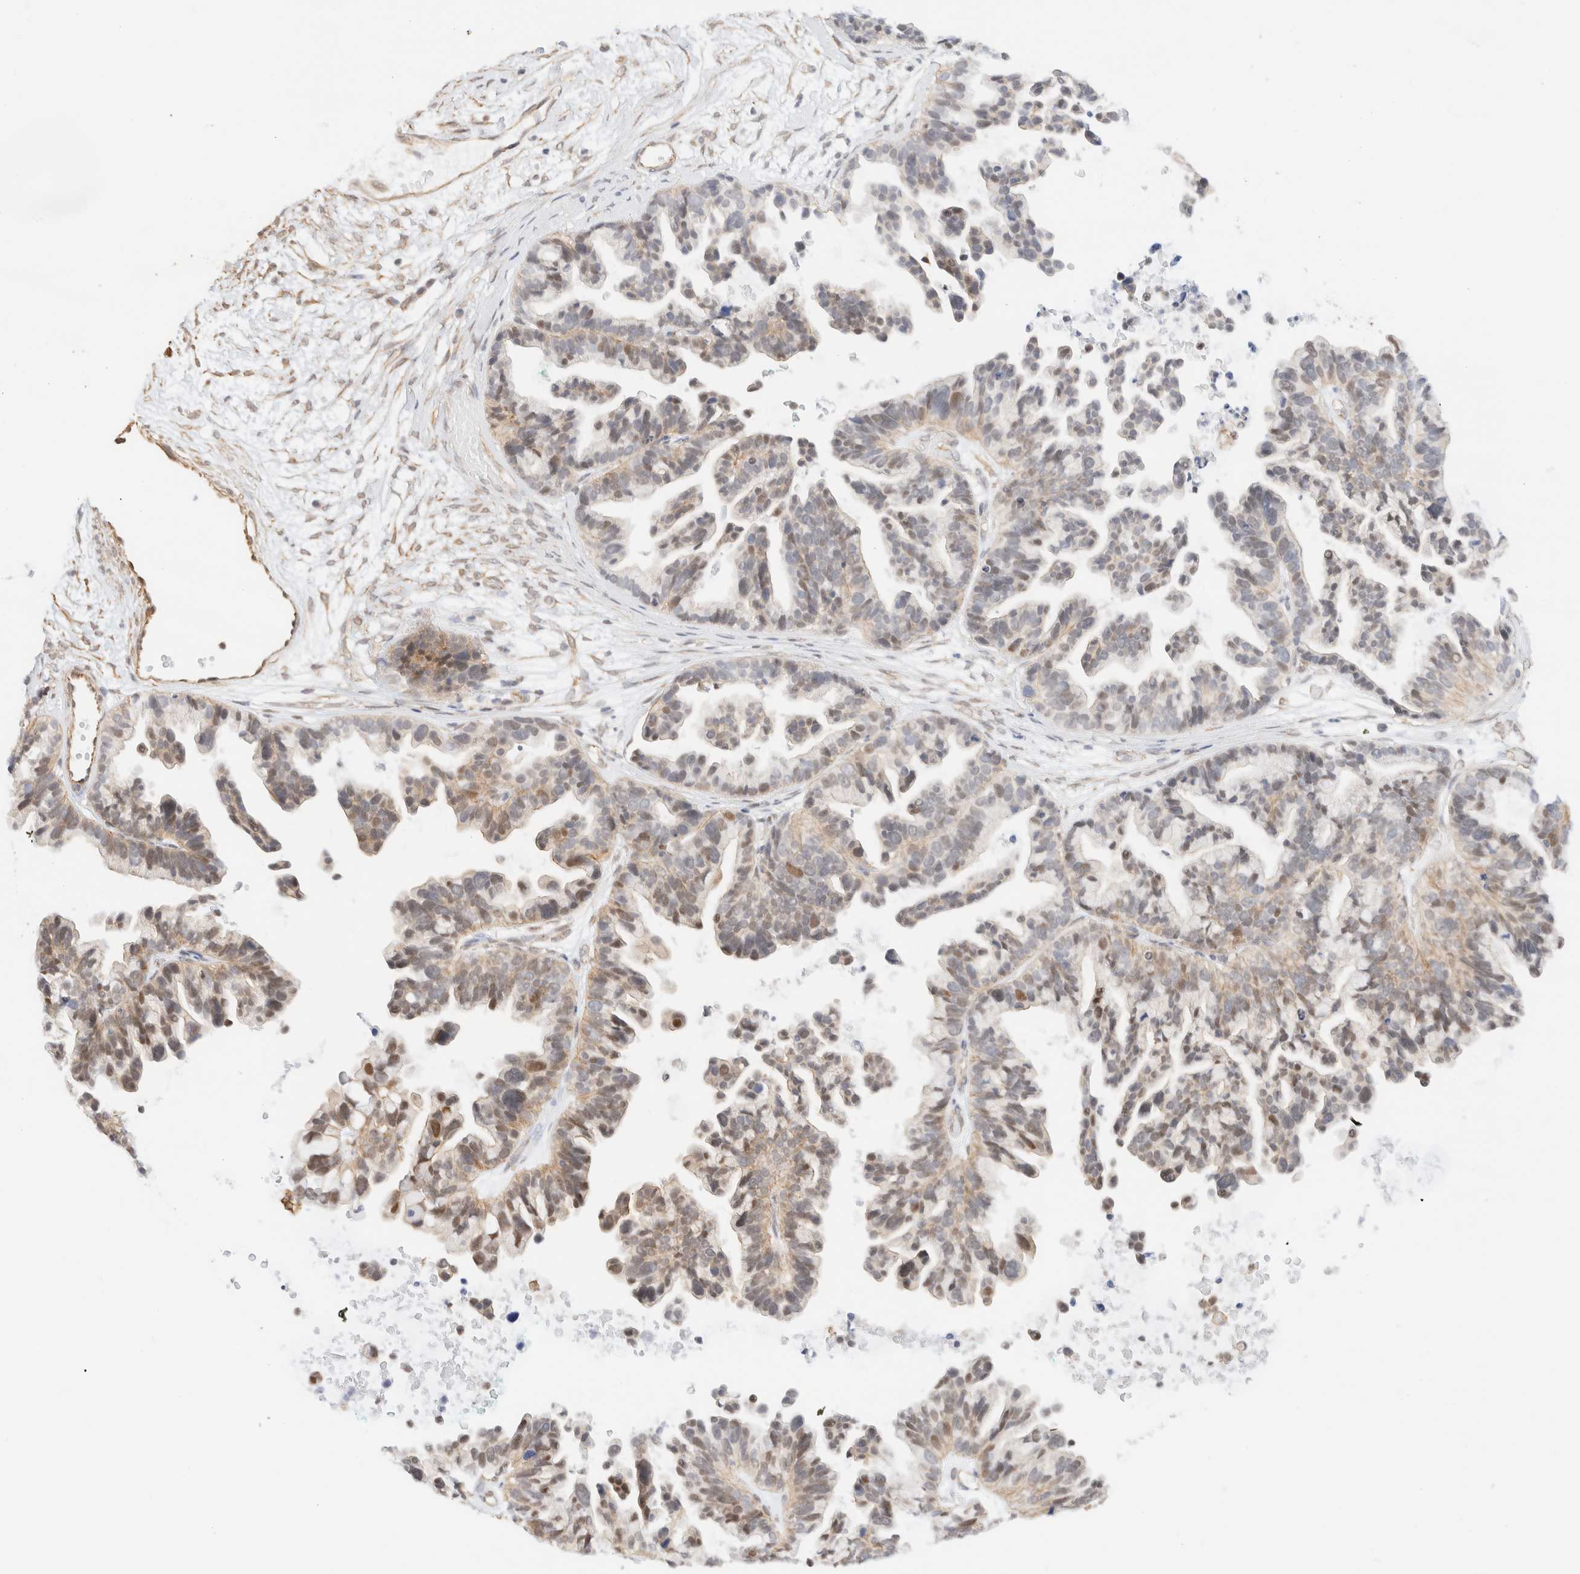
{"staining": {"intensity": "moderate", "quantity": "25%-75%", "location": "cytoplasmic/membranous,nuclear"}, "tissue": "ovarian cancer", "cell_type": "Tumor cells", "image_type": "cancer", "snomed": [{"axis": "morphology", "description": "Cystadenocarcinoma, serous, NOS"}, {"axis": "topography", "description": "Ovary"}], "caption": "Immunohistochemistry micrograph of neoplastic tissue: ovarian cancer stained using IHC exhibits medium levels of moderate protein expression localized specifically in the cytoplasmic/membranous and nuclear of tumor cells, appearing as a cytoplasmic/membranous and nuclear brown color.", "gene": "ARID5A", "patient": {"sex": "female", "age": 56}}